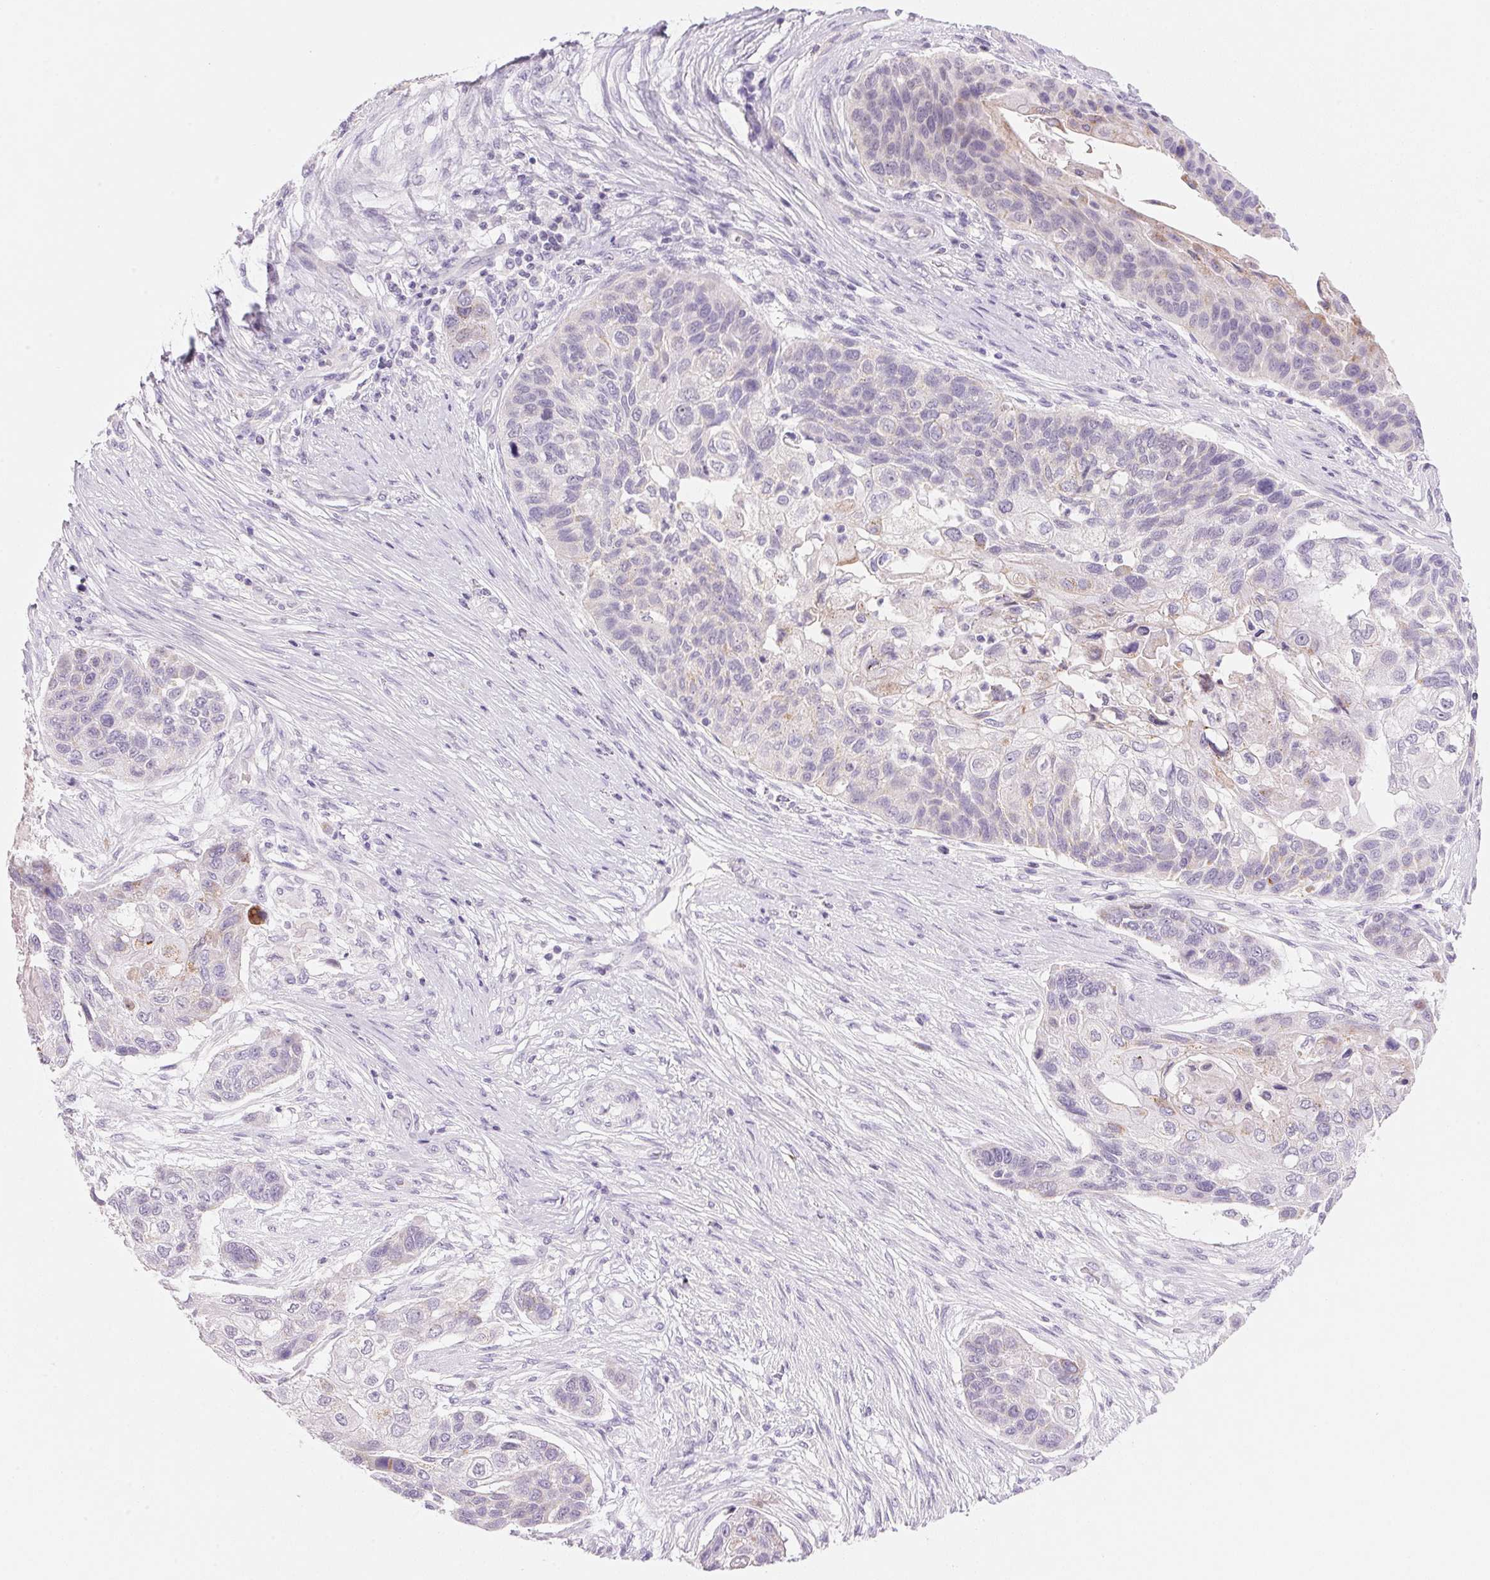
{"staining": {"intensity": "negative", "quantity": "none", "location": "none"}, "tissue": "lung cancer", "cell_type": "Tumor cells", "image_type": "cancer", "snomed": [{"axis": "morphology", "description": "Squamous cell carcinoma, NOS"}, {"axis": "topography", "description": "Lung"}], "caption": "Micrograph shows no protein positivity in tumor cells of lung cancer (squamous cell carcinoma) tissue.", "gene": "CYP11B1", "patient": {"sex": "male", "age": 69}}